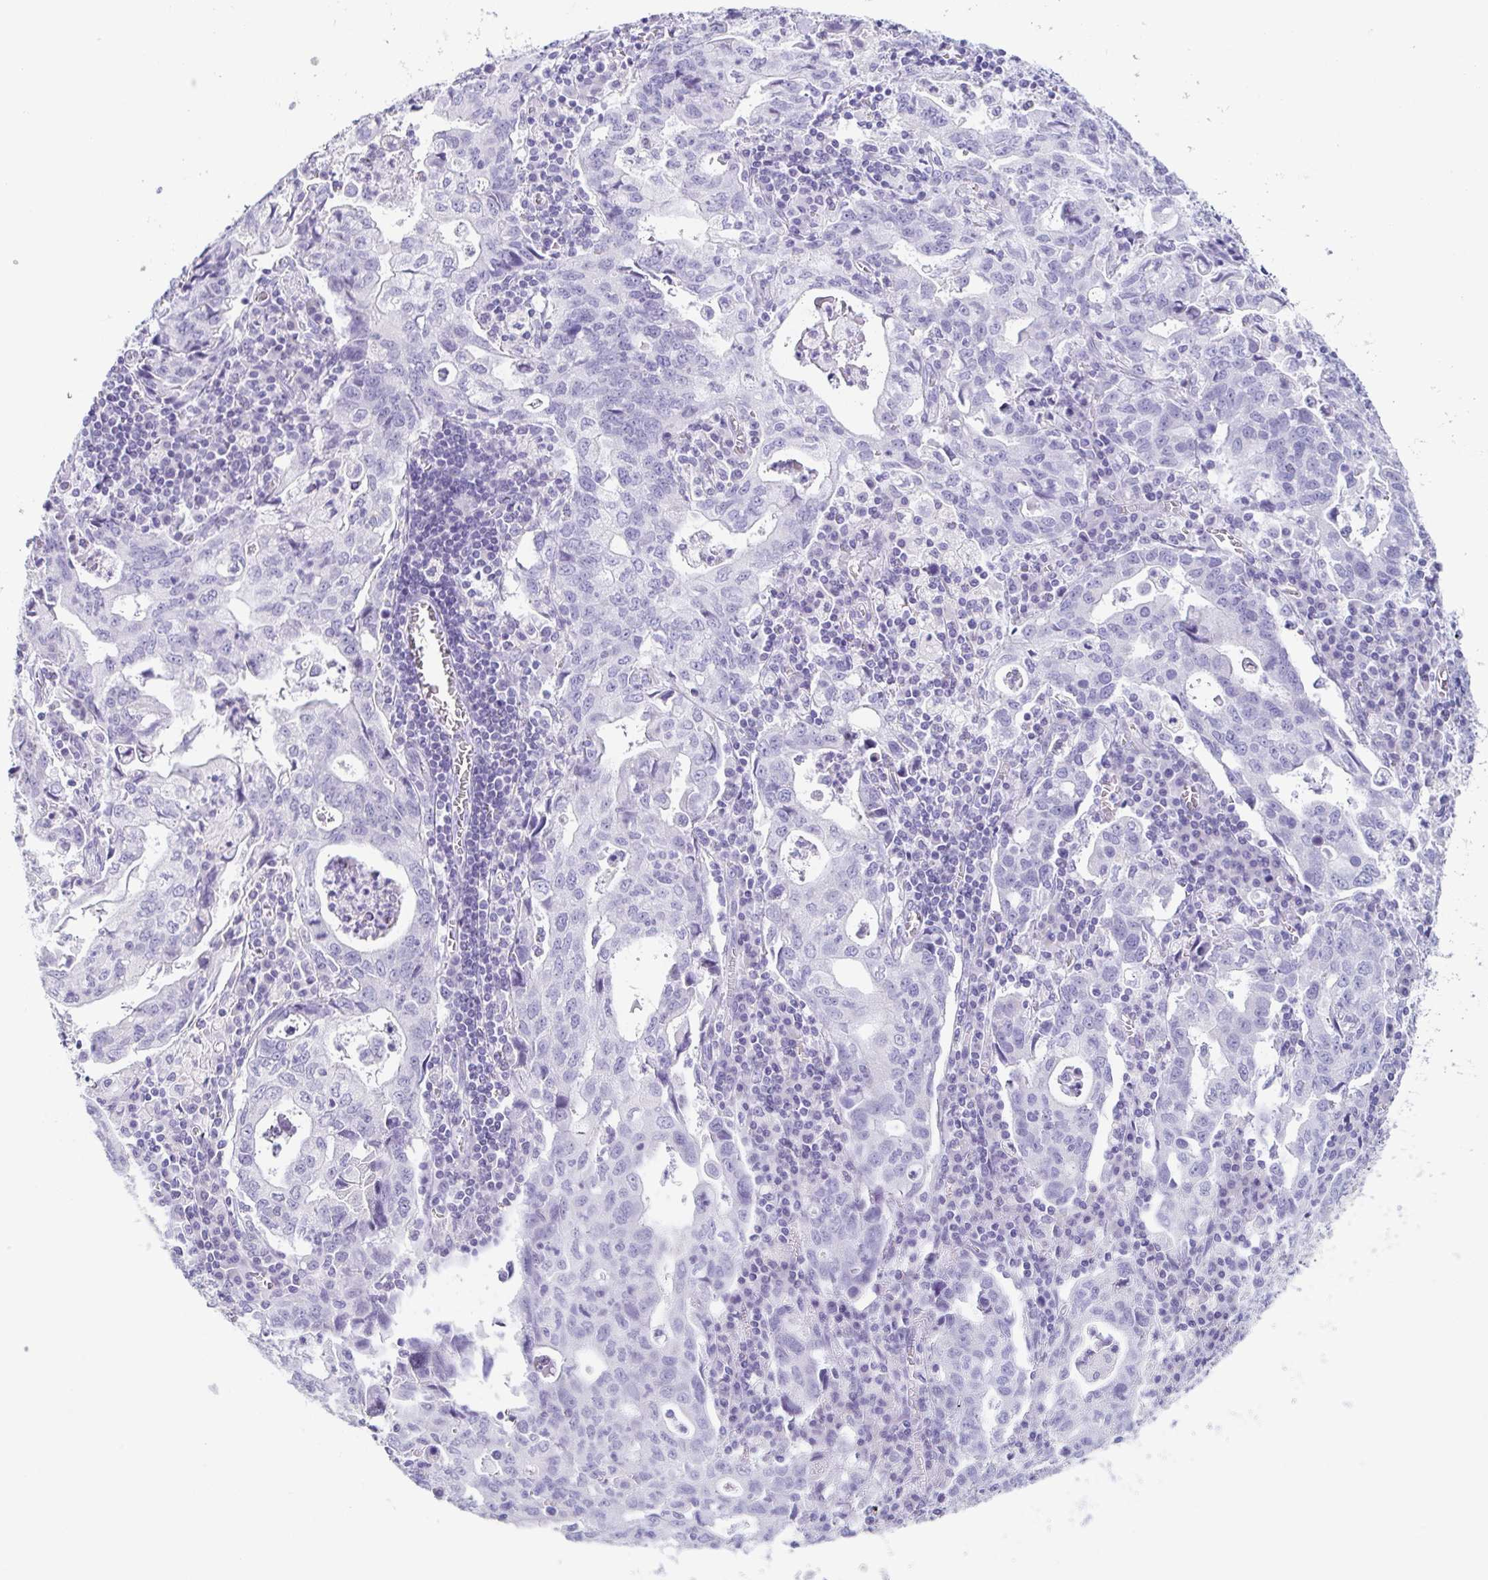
{"staining": {"intensity": "negative", "quantity": "none", "location": "none"}, "tissue": "stomach cancer", "cell_type": "Tumor cells", "image_type": "cancer", "snomed": [{"axis": "morphology", "description": "Adenocarcinoma, NOS"}, {"axis": "topography", "description": "Stomach, upper"}], "caption": "This is an immunohistochemistry (IHC) micrograph of stomach cancer (adenocarcinoma). There is no expression in tumor cells.", "gene": "PRR27", "patient": {"sex": "male", "age": 85}}